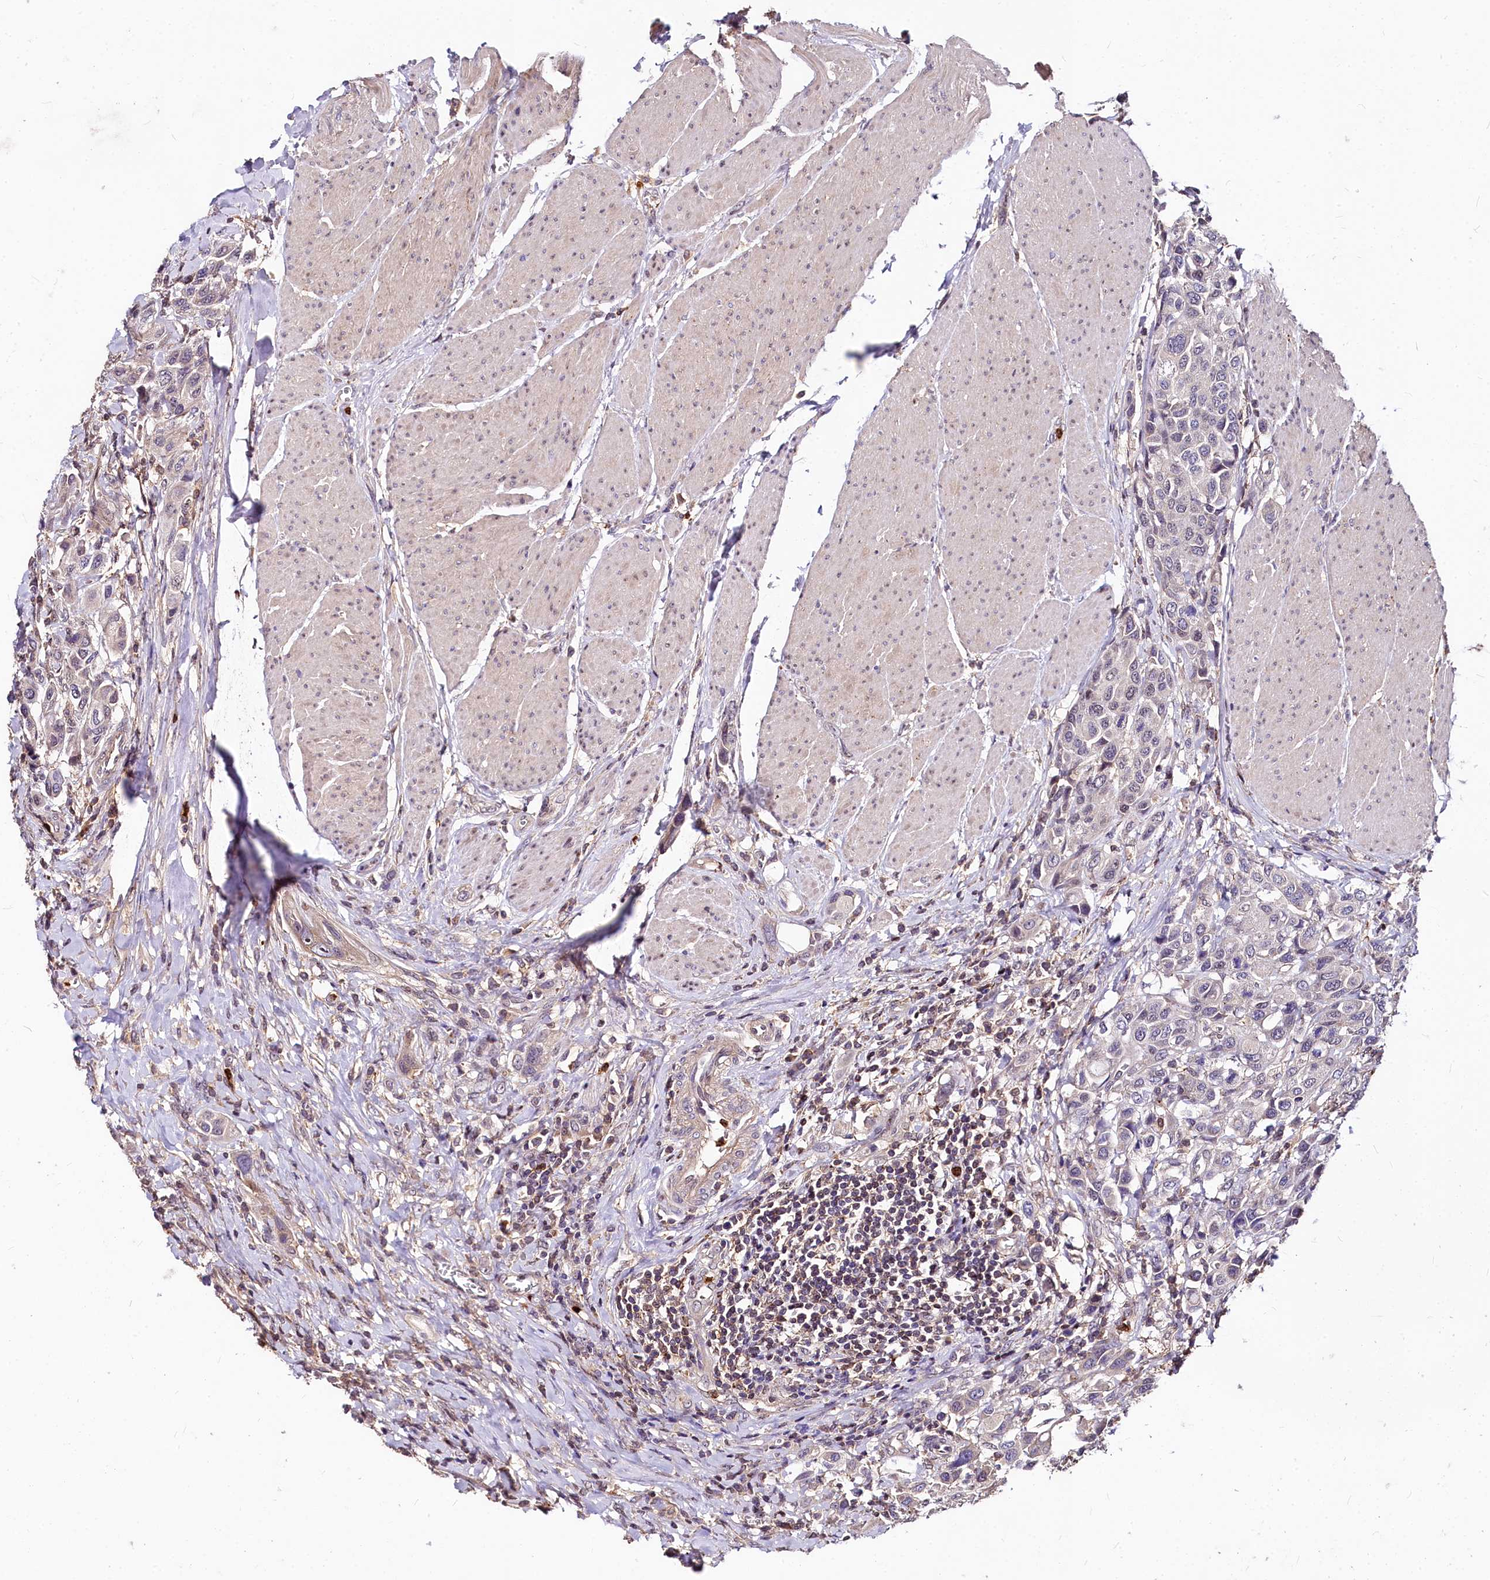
{"staining": {"intensity": "weak", "quantity": "<25%", "location": "cytoplasmic/membranous"}, "tissue": "urothelial cancer", "cell_type": "Tumor cells", "image_type": "cancer", "snomed": [{"axis": "morphology", "description": "Urothelial carcinoma, High grade"}, {"axis": "topography", "description": "Urinary bladder"}], "caption": "This is an IHC image of urothelial cancer. There is no positivity in tumor cells.", "gene": "ATG101", "patient": {"sex": "male", "age": 50}}